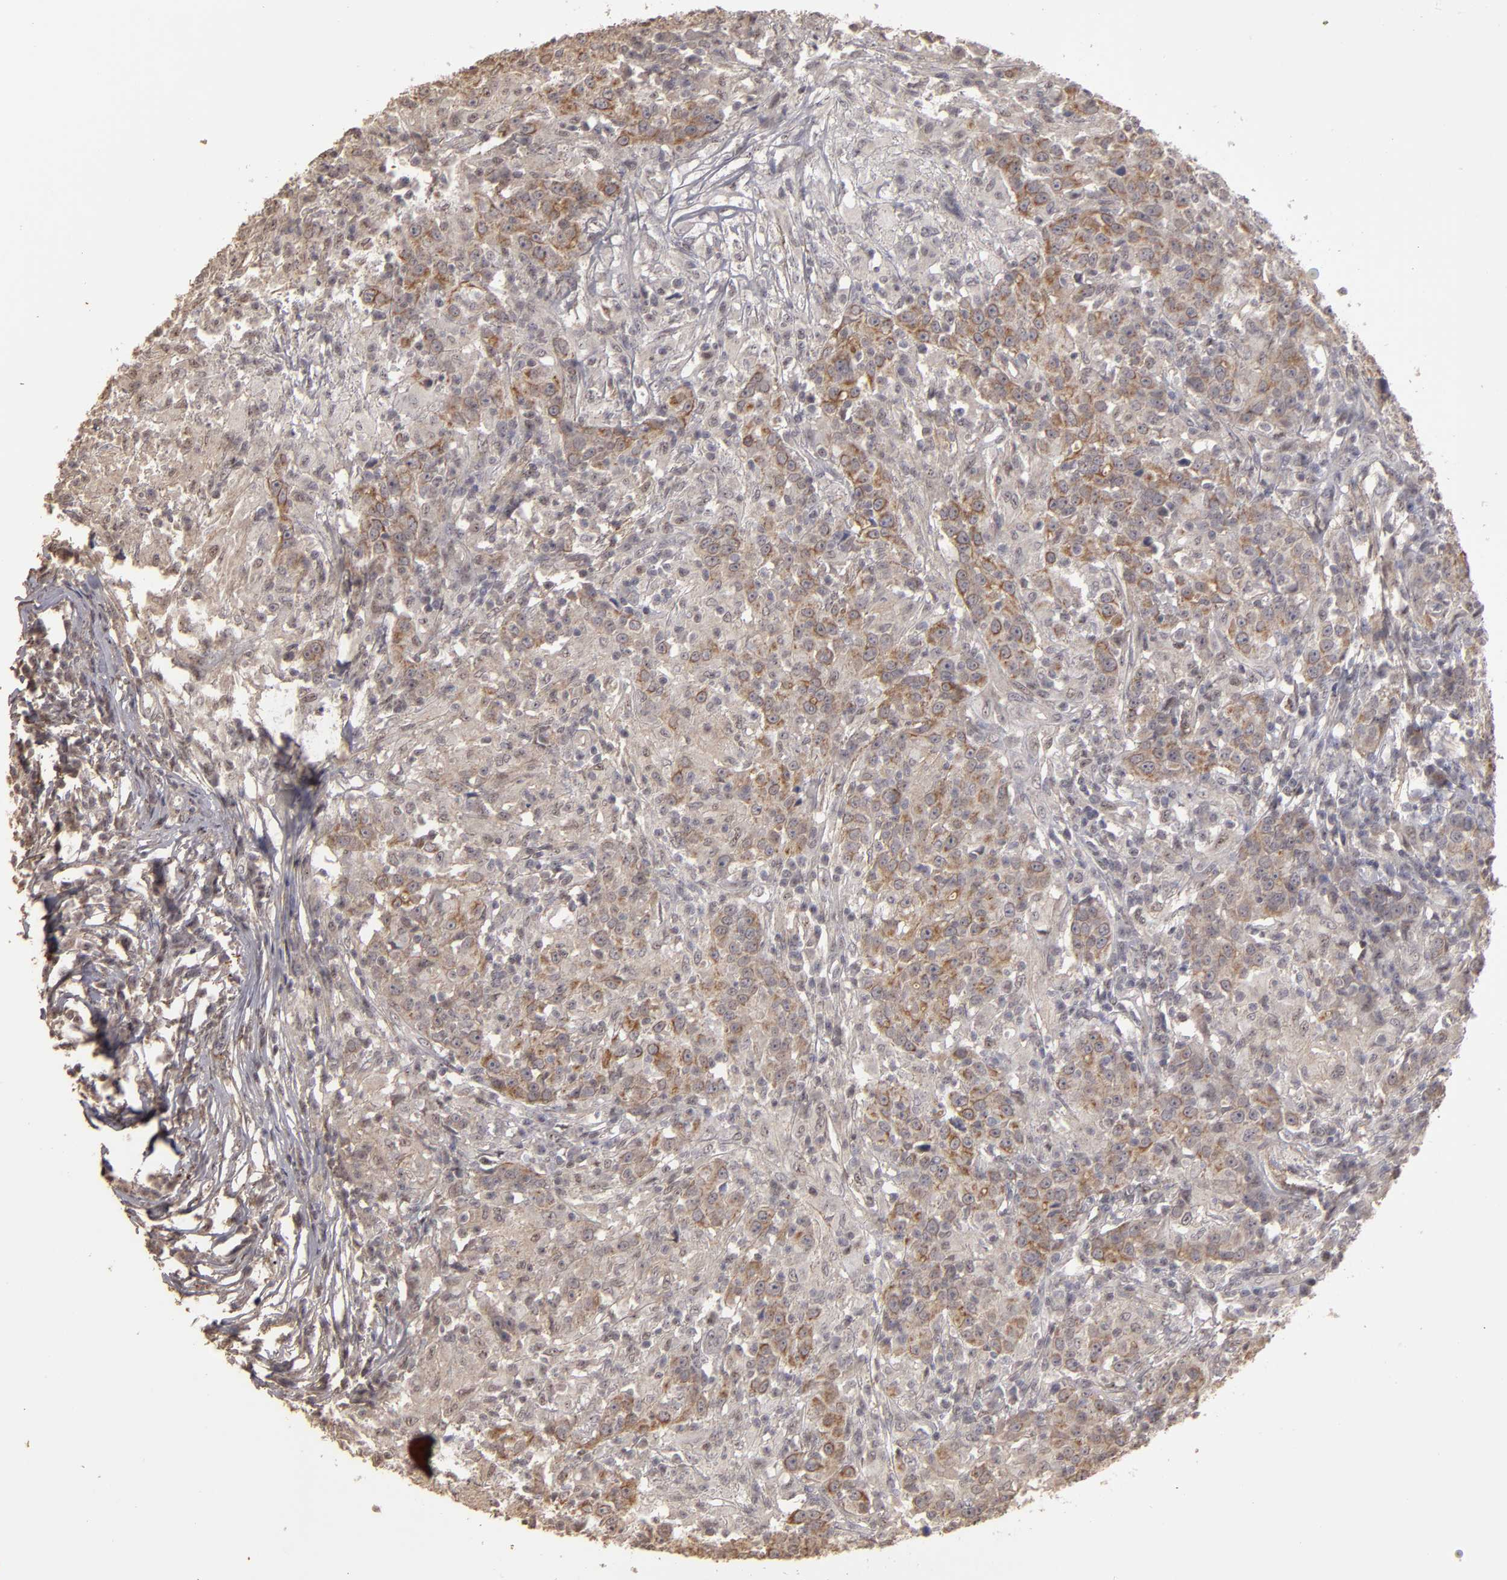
{"staining": {"intensity": "moderate", "quantity": ">75%", "location": "cytoplasmic/membranous"}, "tissue": "head and neck cancer", "cell_type": "Tumor cells", "image_type": "cancer", "snomed": [{"axis": "morphology", "description": "Adenocarcinoma, NOS"}, {"axis": "topography", "description": "Salivary gland"}, {"axis": "topography", "description": "Head-Neck"}], "caption": "Protein analysis of head and neck cancer (adenocarcinoma) tissue shows moderate cytoplasmic/membranous staining in about >75% of tumor cells. (Brightfield microscopy of DAB IHC at high magnification).", "gene": "CD55", "patient": {"sex": "female", "age": 65}}